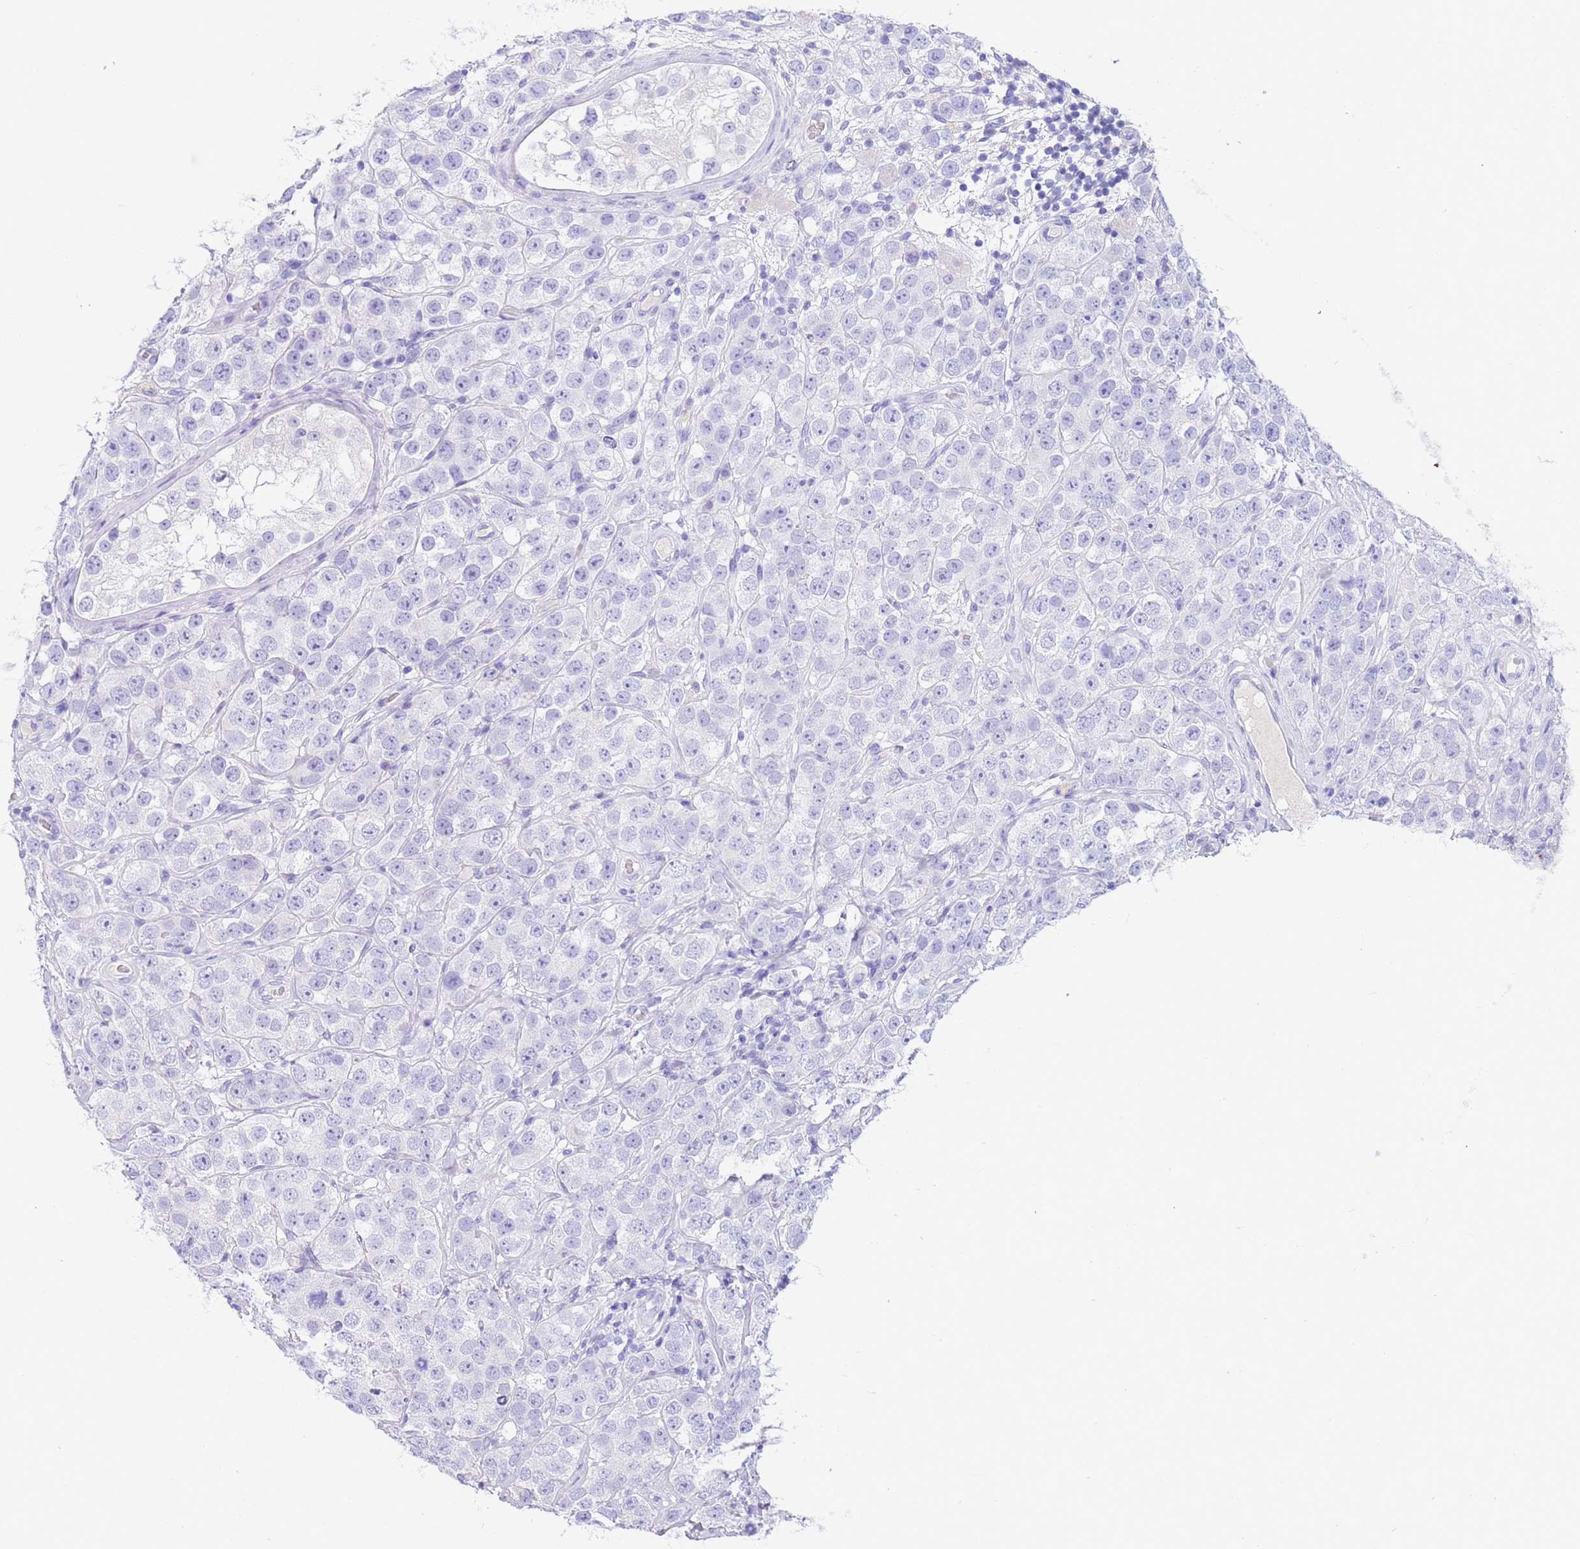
{"staining": {"intensity": "negative", "quantity": "none", "location": "none"}, "tissue": "testis cancer", "cell_type": "Tumor cells", "image_type": "cancer", "snomed": [{"axis": "morphology", "description": "Seminoma, NOS"}, {"axis": "topography", "description": "Testis"}], "caption": "Tumor cells are negative for protein expression in human testis cancer (seminoma). Nuclei are stained in blue.", "gene": "CPB1", "patient": {"sex": "male", "age": 28}}